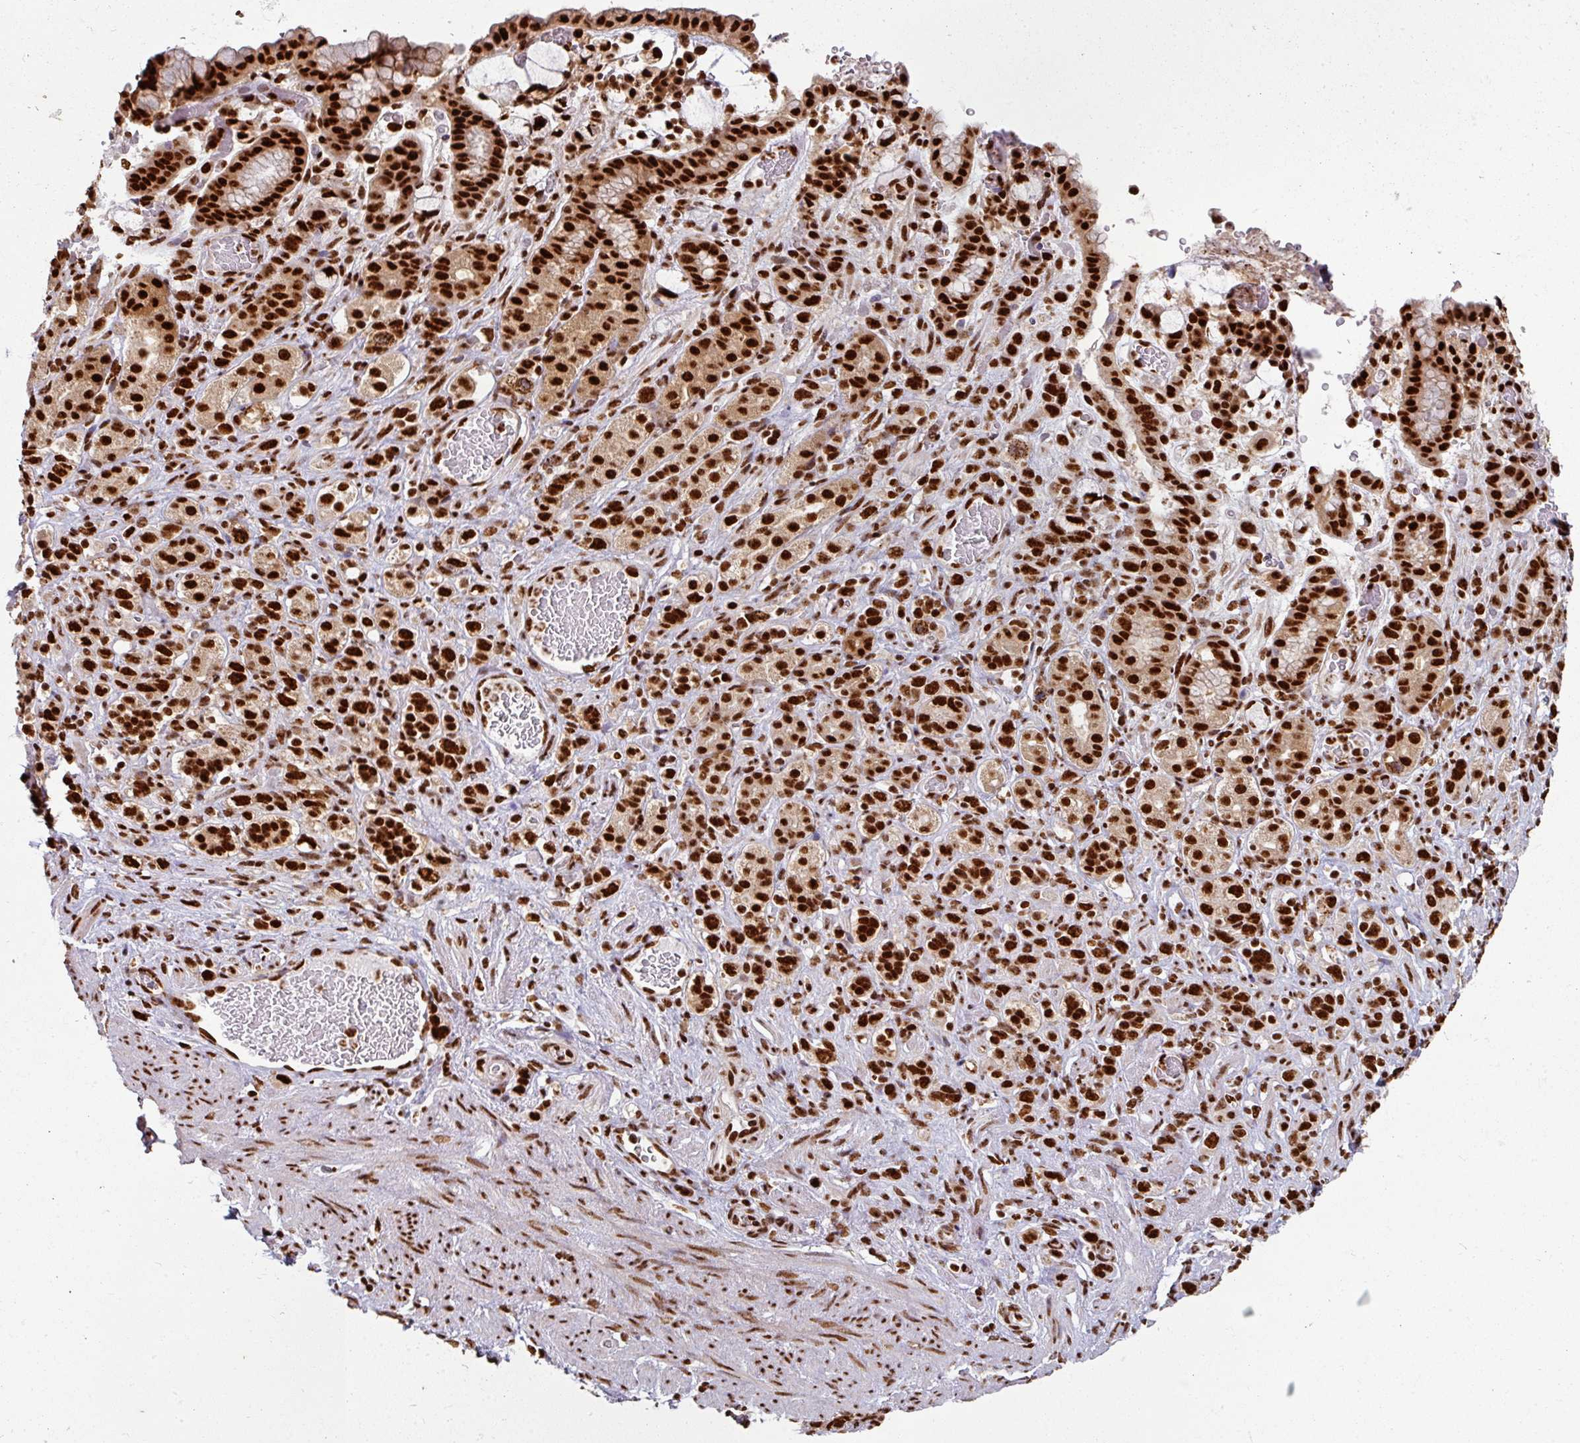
{"staining": {"intensity": "strong", "quantity": ">75%", "location": "nuclear"}, "tissue": "stomach cancer", "cell_type": "Tumor cells", "image_type": "cancer", "snomed": [{"axis": "morphology", "description": "Adenocarcinoma, NOS"}, {"axis": "topography", "description": "Stomach"}], "caption": "Tumor cells show strong nuclear positivity in approximately >75% of cells in stomach adenocarcinoma.", "gene": "SIK3", "patient": {"sex": "female", "age": 65}}